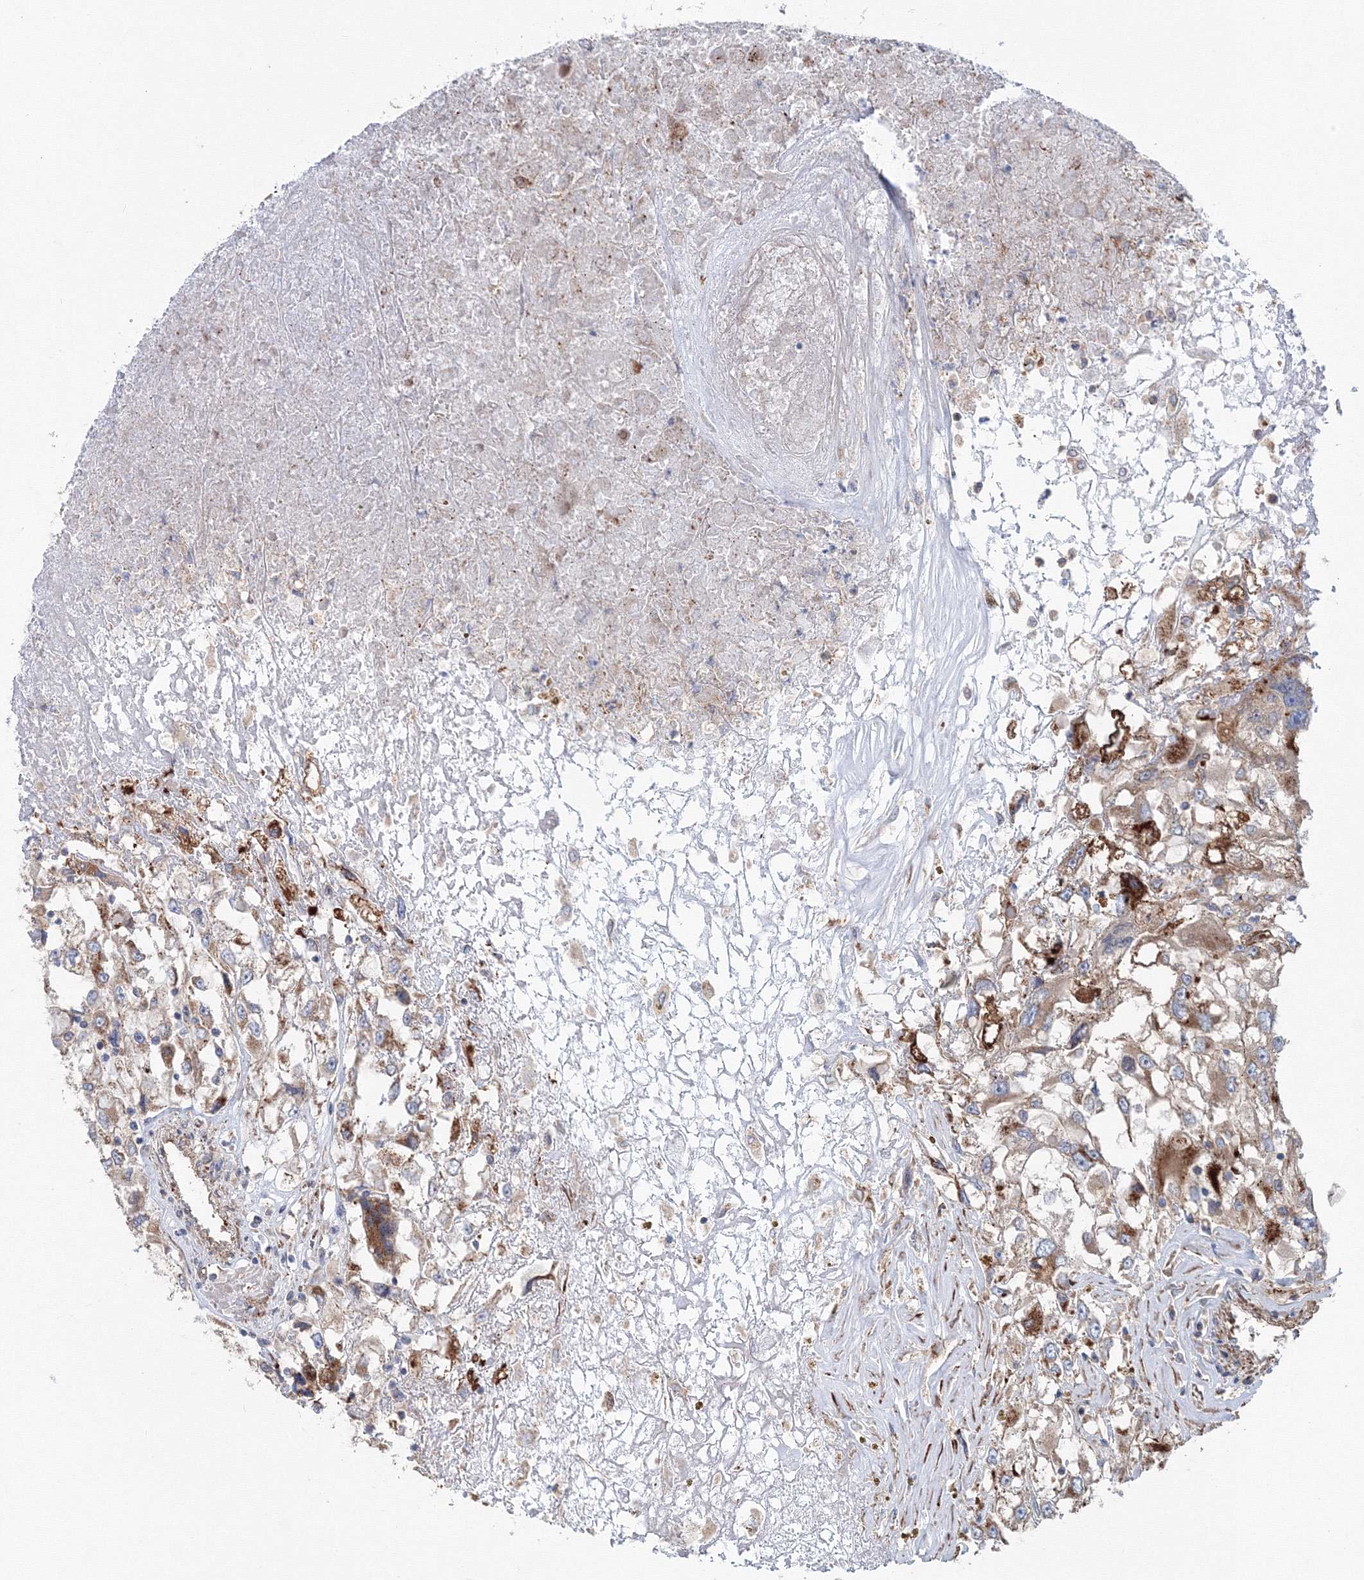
{"staining": {"intensity": "moderate", "quantity": ">75%", "location": "cytoplasmic/membranous"}, "tissue": "renal cancer", "cell_type": "Tumor cells", "image_type": "cancer", "snomed": [{"axis": "morphology", "description": "Adenocarcinoma, NOS"}, {"axis": "topography", "description": "Kidney"}], "caption": "Immunohistochemistry (IHC) of renal cancer (adenocarcinoma) displays medium levels of moderate cytoplasmic/membranous expression in about >75% of tumor cells.", "gene": "EXOC1", "patient": {"sex": "female", "age": 52}}